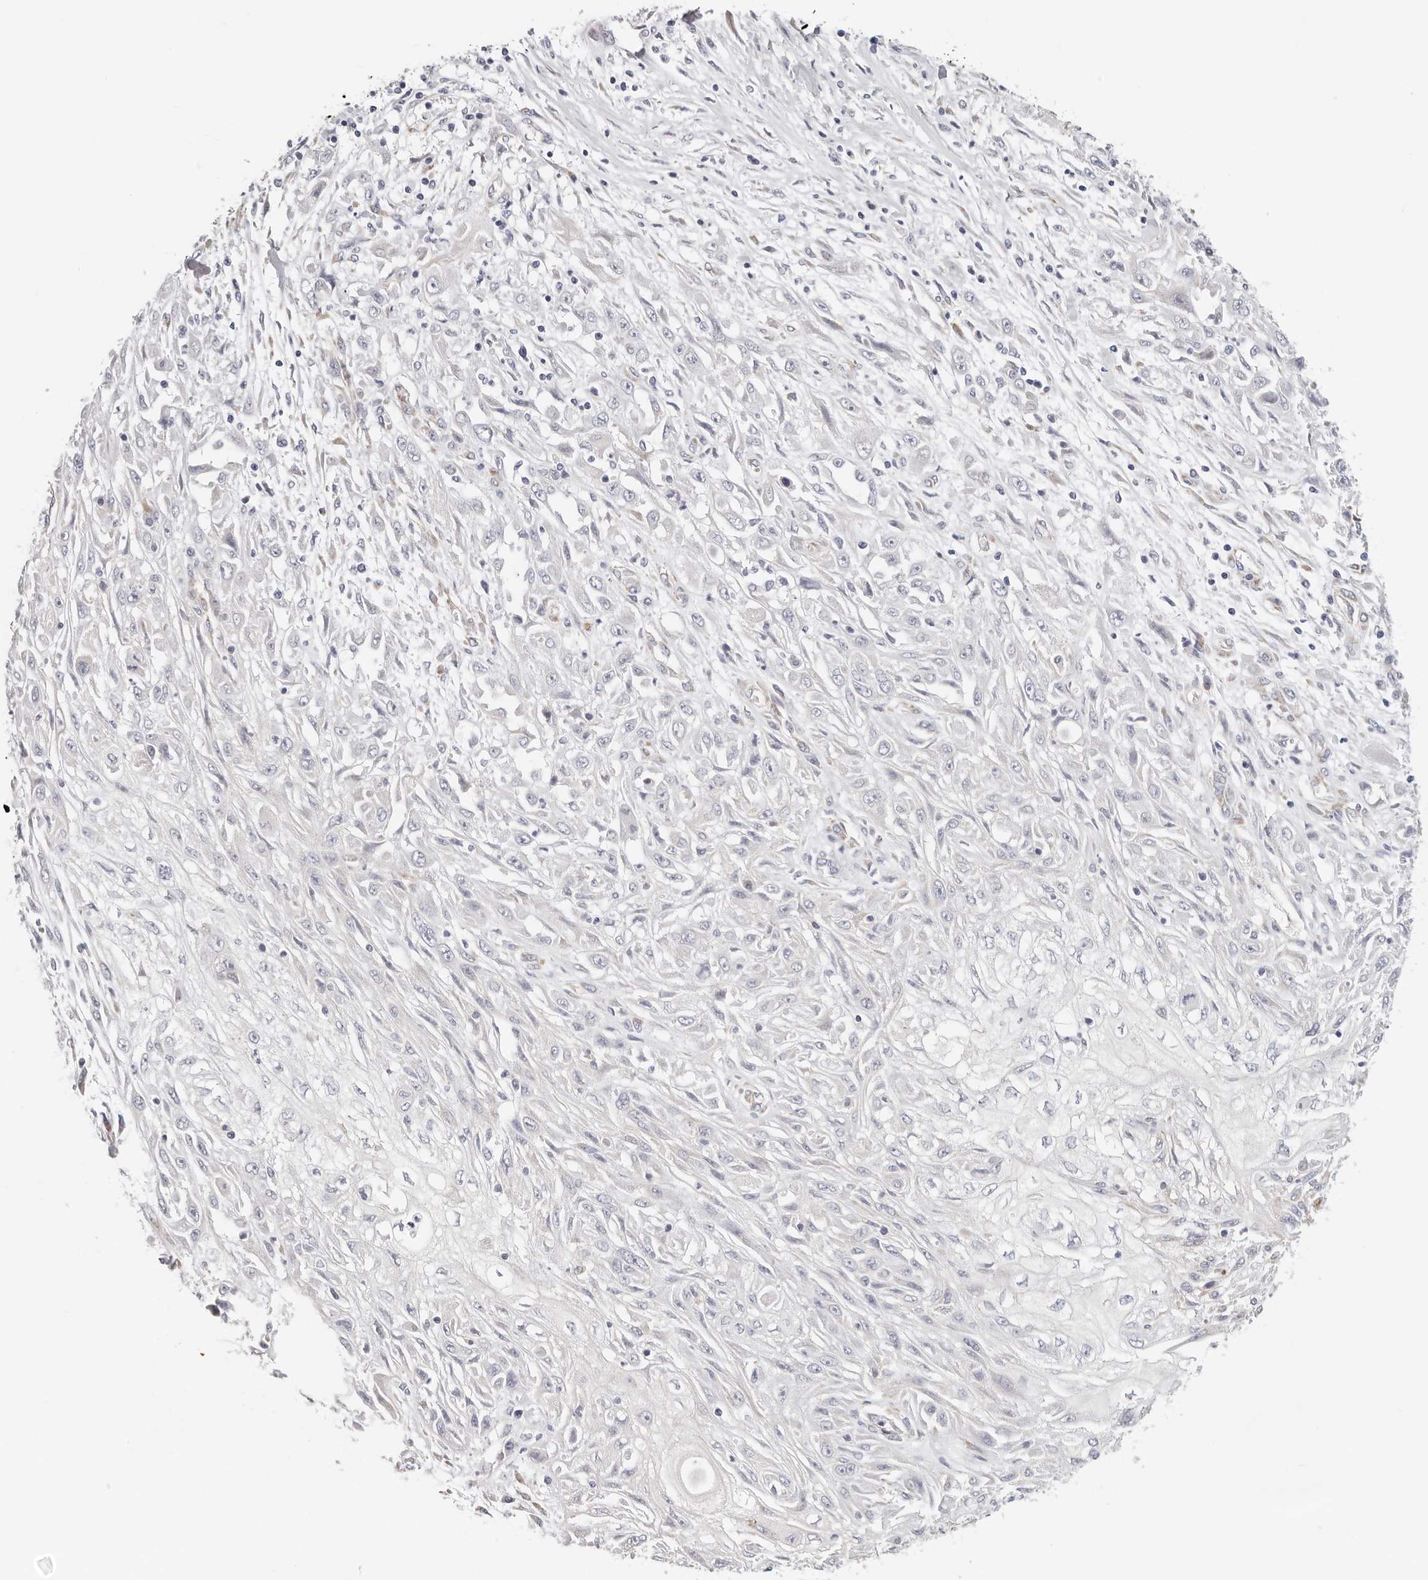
{"staining": {"intensity": "negative", "quantity": "none", "location": "none"}, "tissue": "skin cancer", "cell_type": "Tumor cells", "image_type": "cancer", "snomed": [{"axis": "morphology", "description": "Squamous cell carcinoma, NOS"}, {"axis": "morphology", "description": "Squamous cell carcinoma, metastatic, NOS"}, {"axis": "topography", "description": "Skin"}, {"axis": "topography", "description": "Lymph node"}], "caption": "Tumor cells are negative for protein expression in human skin cancer.", "gene": "AFDN", "patient": {"sex": "male", "age": 75}}